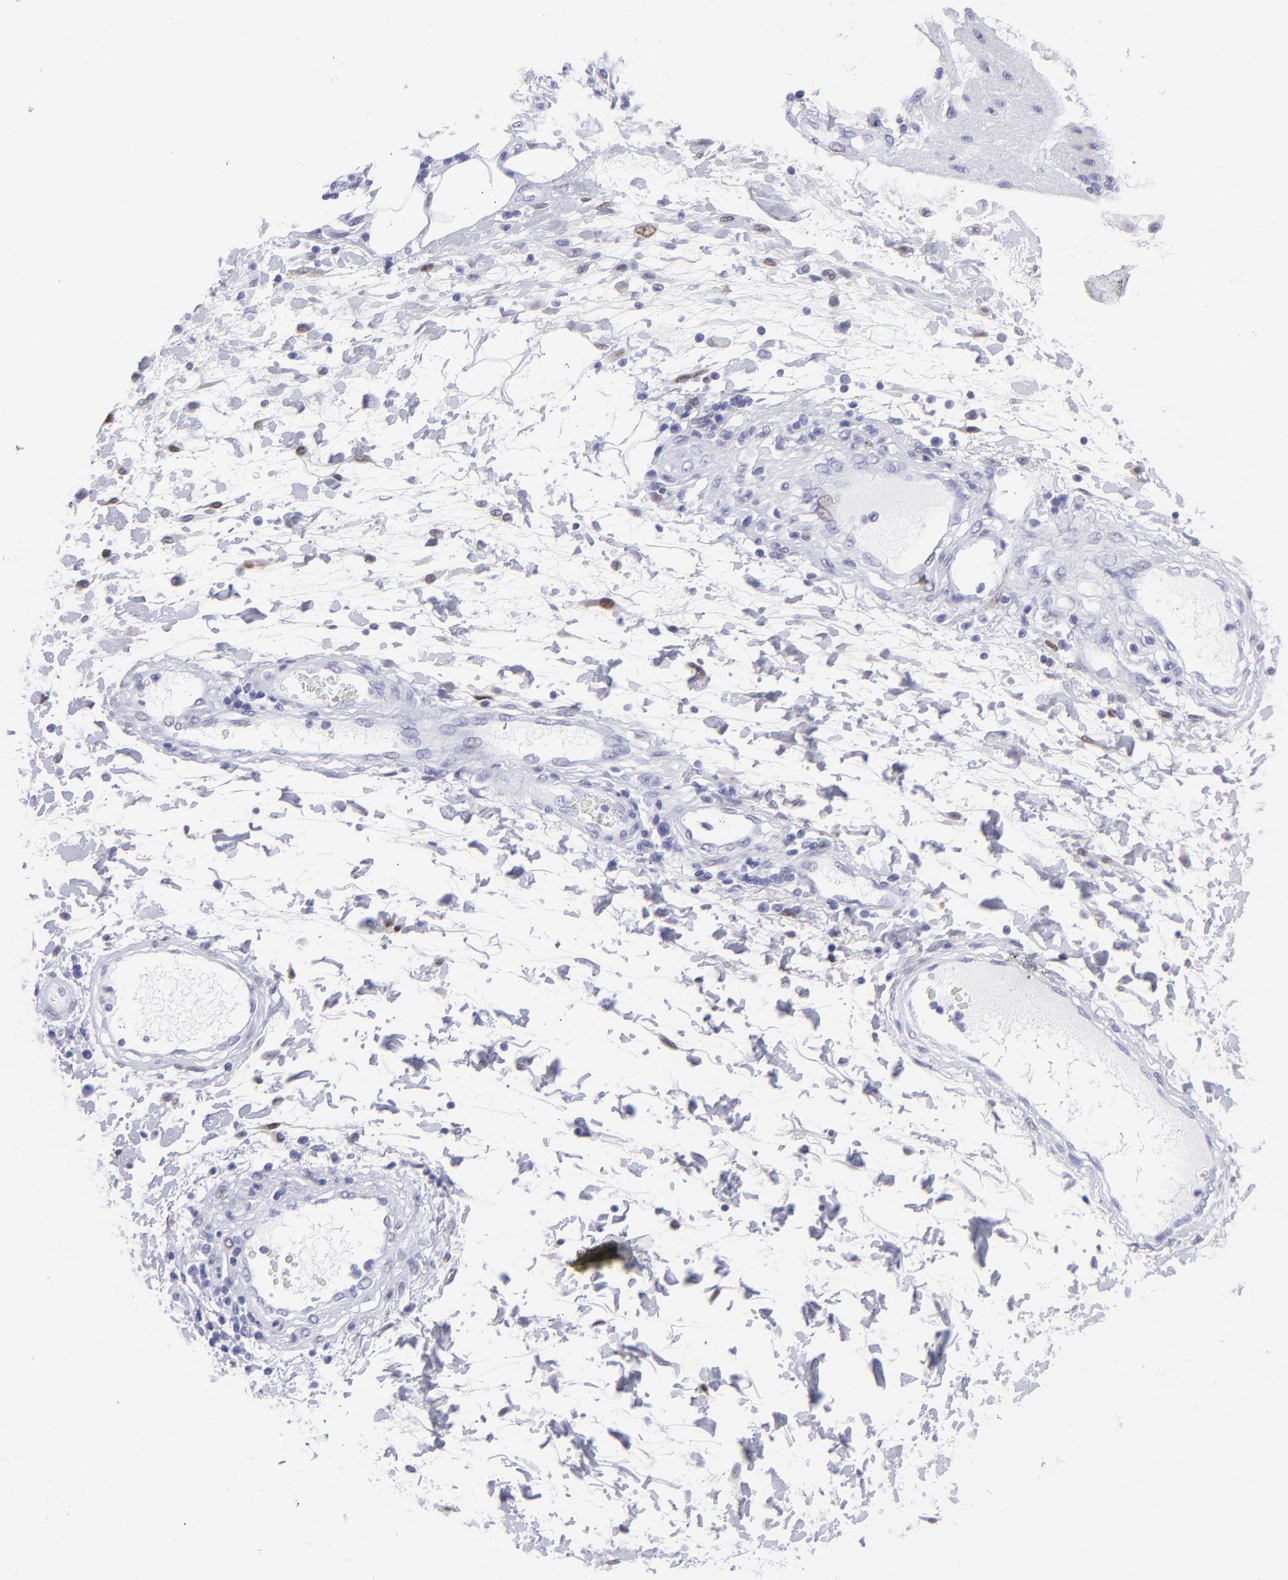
{"staining": {"intensity": "negative", "quantity": "none", "location": "none"}, "tissue": "stomach cancer", "cell_type": "Tumor cells", "image_type": "cancer", "snomed": [{"axis": "morphology", "description": "Adenocarcinoma, NOS"}, {"axis": "topography", "description": "Pancreas"}, {"axis": "topography", "description": "Stomach, upper"}], "caption": "Image shows no significant protein staining in tumor cells of stomach cancer.", "gene": "MITF", "patient": {"sex": "male", "age": 77}}